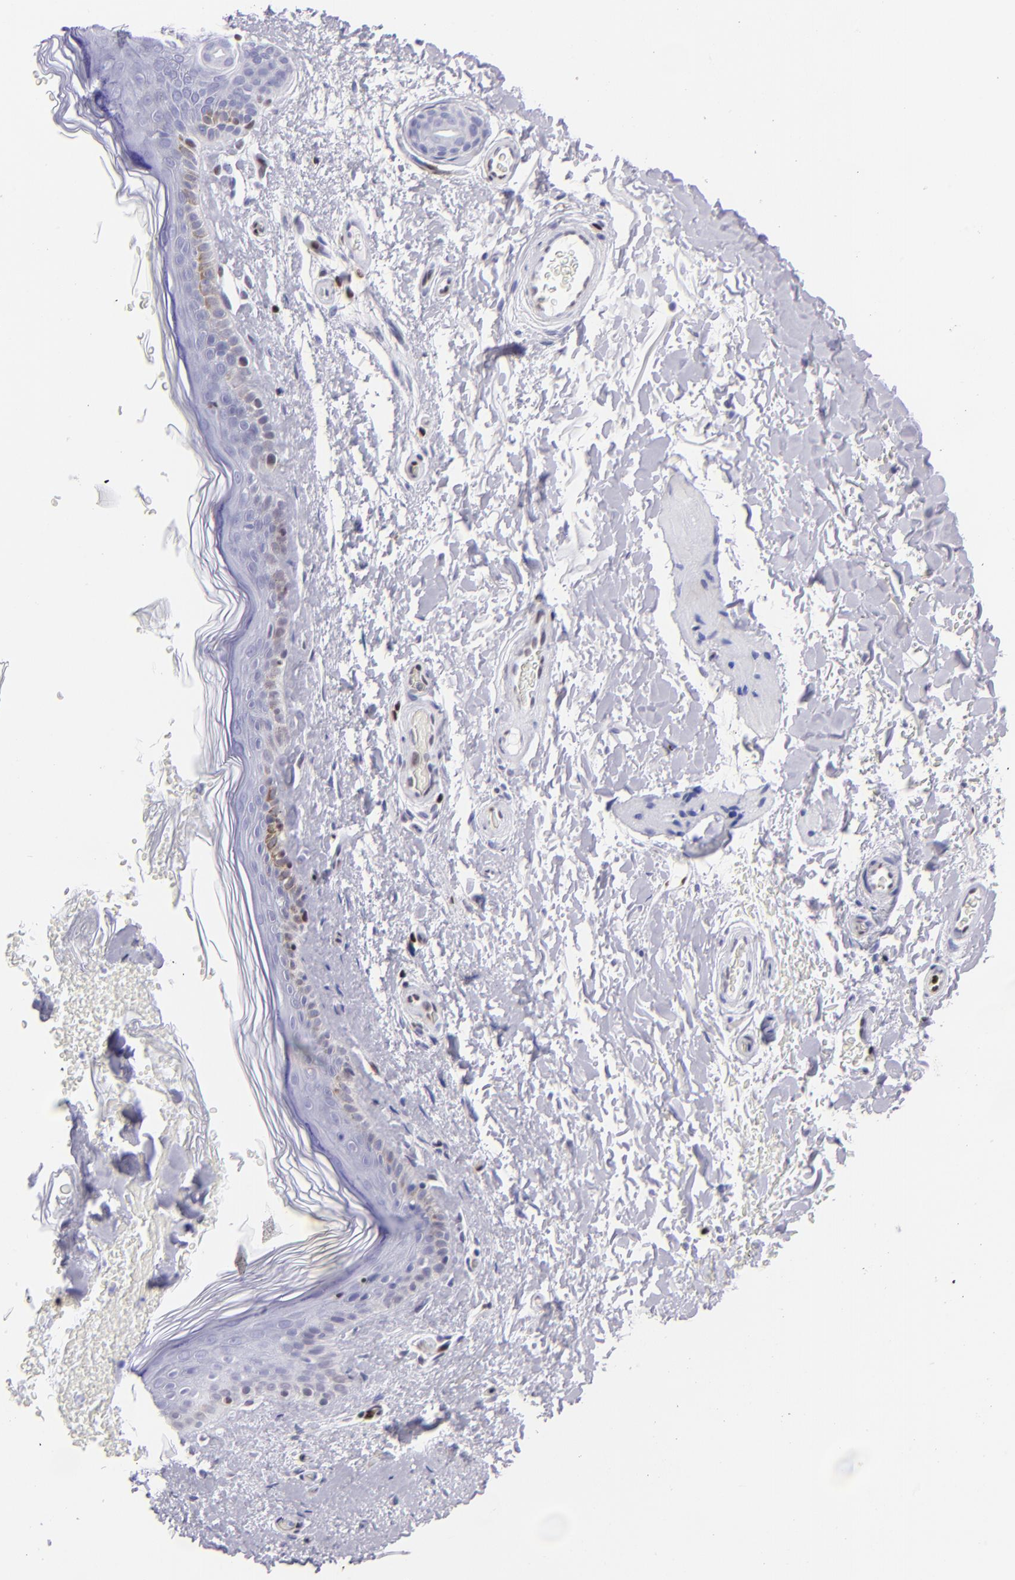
{"staining": {"intensity": "negative", "quantity": "none", "location": "none"}, "tissue": "skin", "cell_type": "Fibroblasts", "image_type": "normal", "snomed": [{"axis": "morphology", "description": "Normal tissue, NOS"}, {"axis": "topography", "description": "Skin"}], "caption": "DAB immunohistochemical staining of normal human skin demonstrates no significant positivity in fibroblasts.", "gene": "ETS1", "patient": {"sex": "male", "age": 63}}